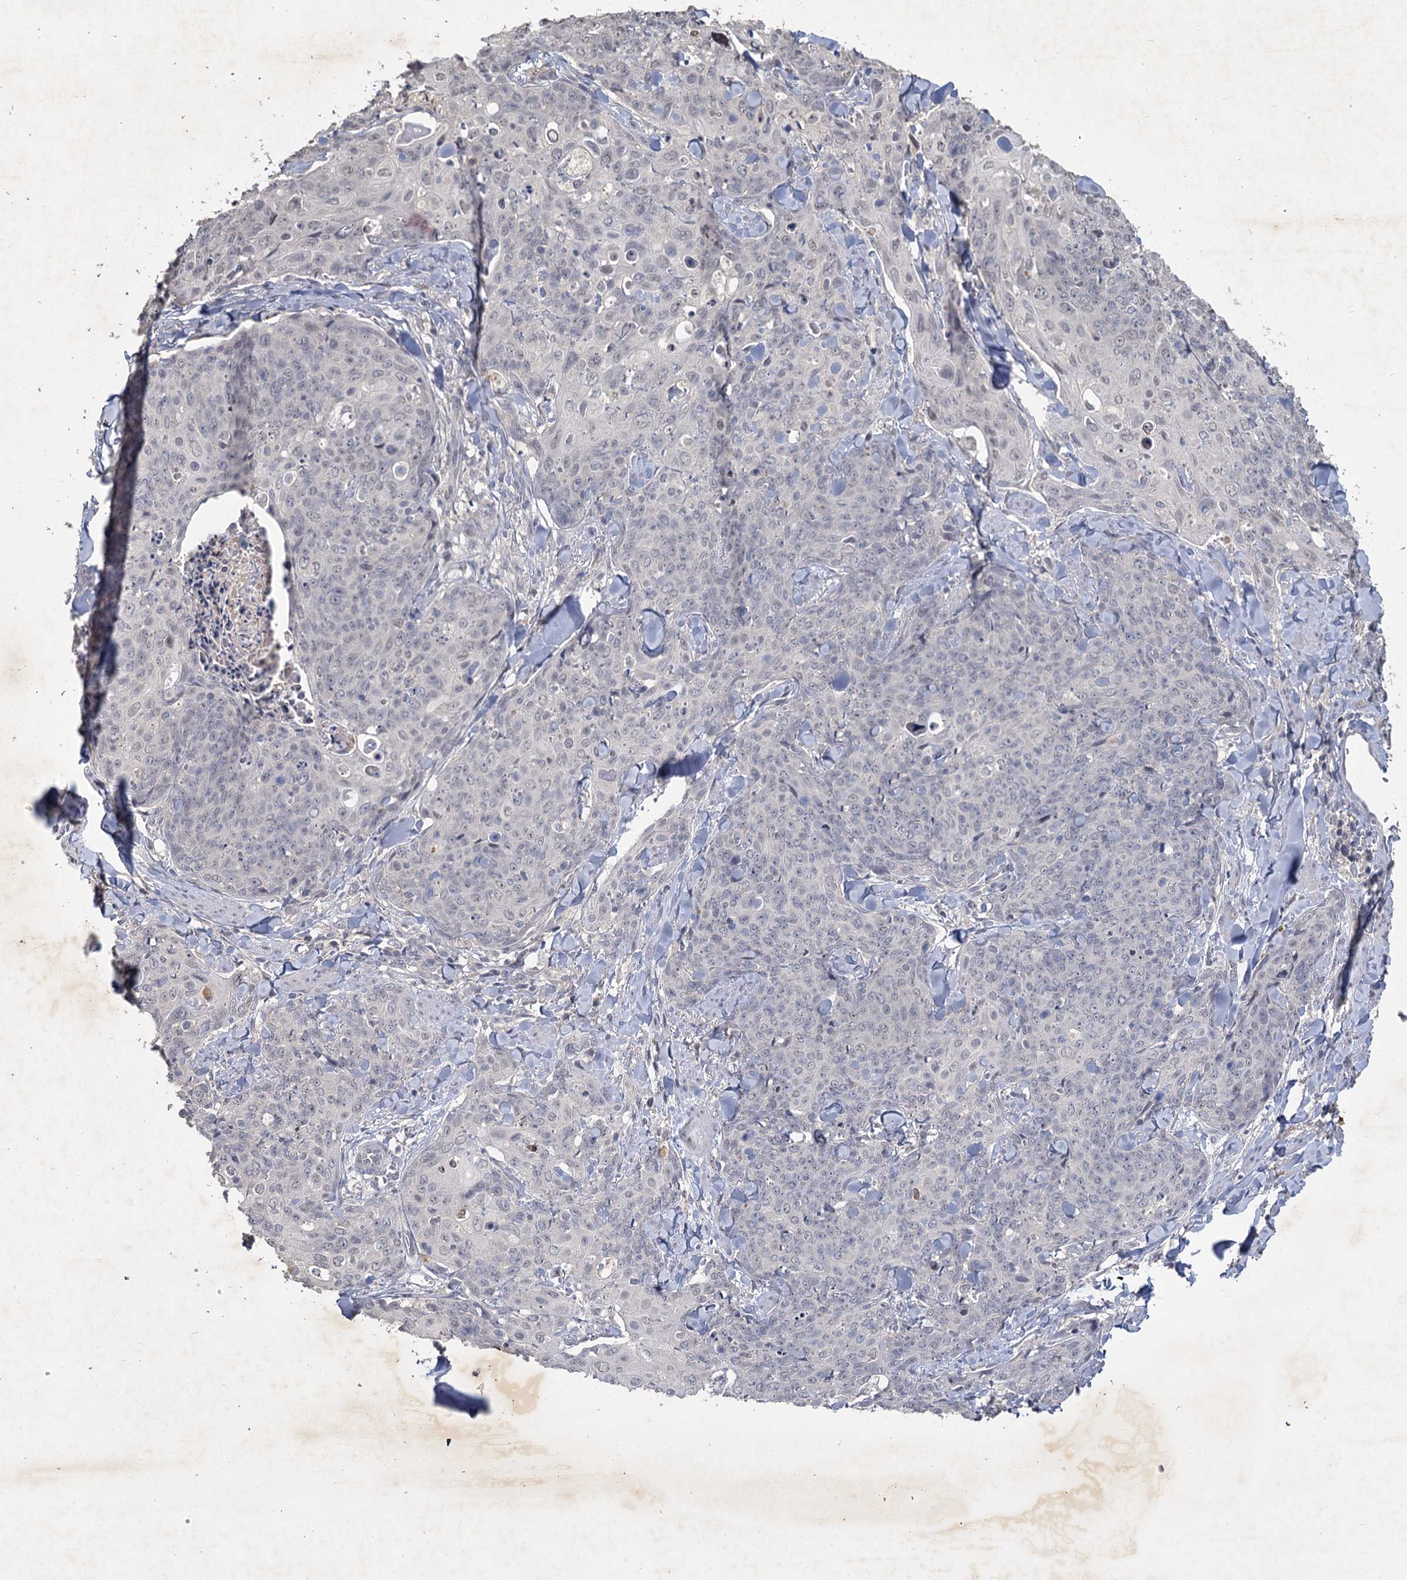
{"staining": {"intensity": "negative", "quantity": "none", "location": "none"}, "tissue": "skin cancer", "cell_type": "Tumor cells", "image_type": "cancer", "snomed": [{"axis": "morphology", "description": "Squamous cell carcinoma, NOS"}, {"axis": "topography", "description": "Skin"}, {"axis": "topography", "description": "Vulva"}], "caption": "Photomicrograph shows no protein staining in tumor cells of skin cancer tissue.", "gene": "MUCL1", "patient": {"sex": "female", "age": 85}}